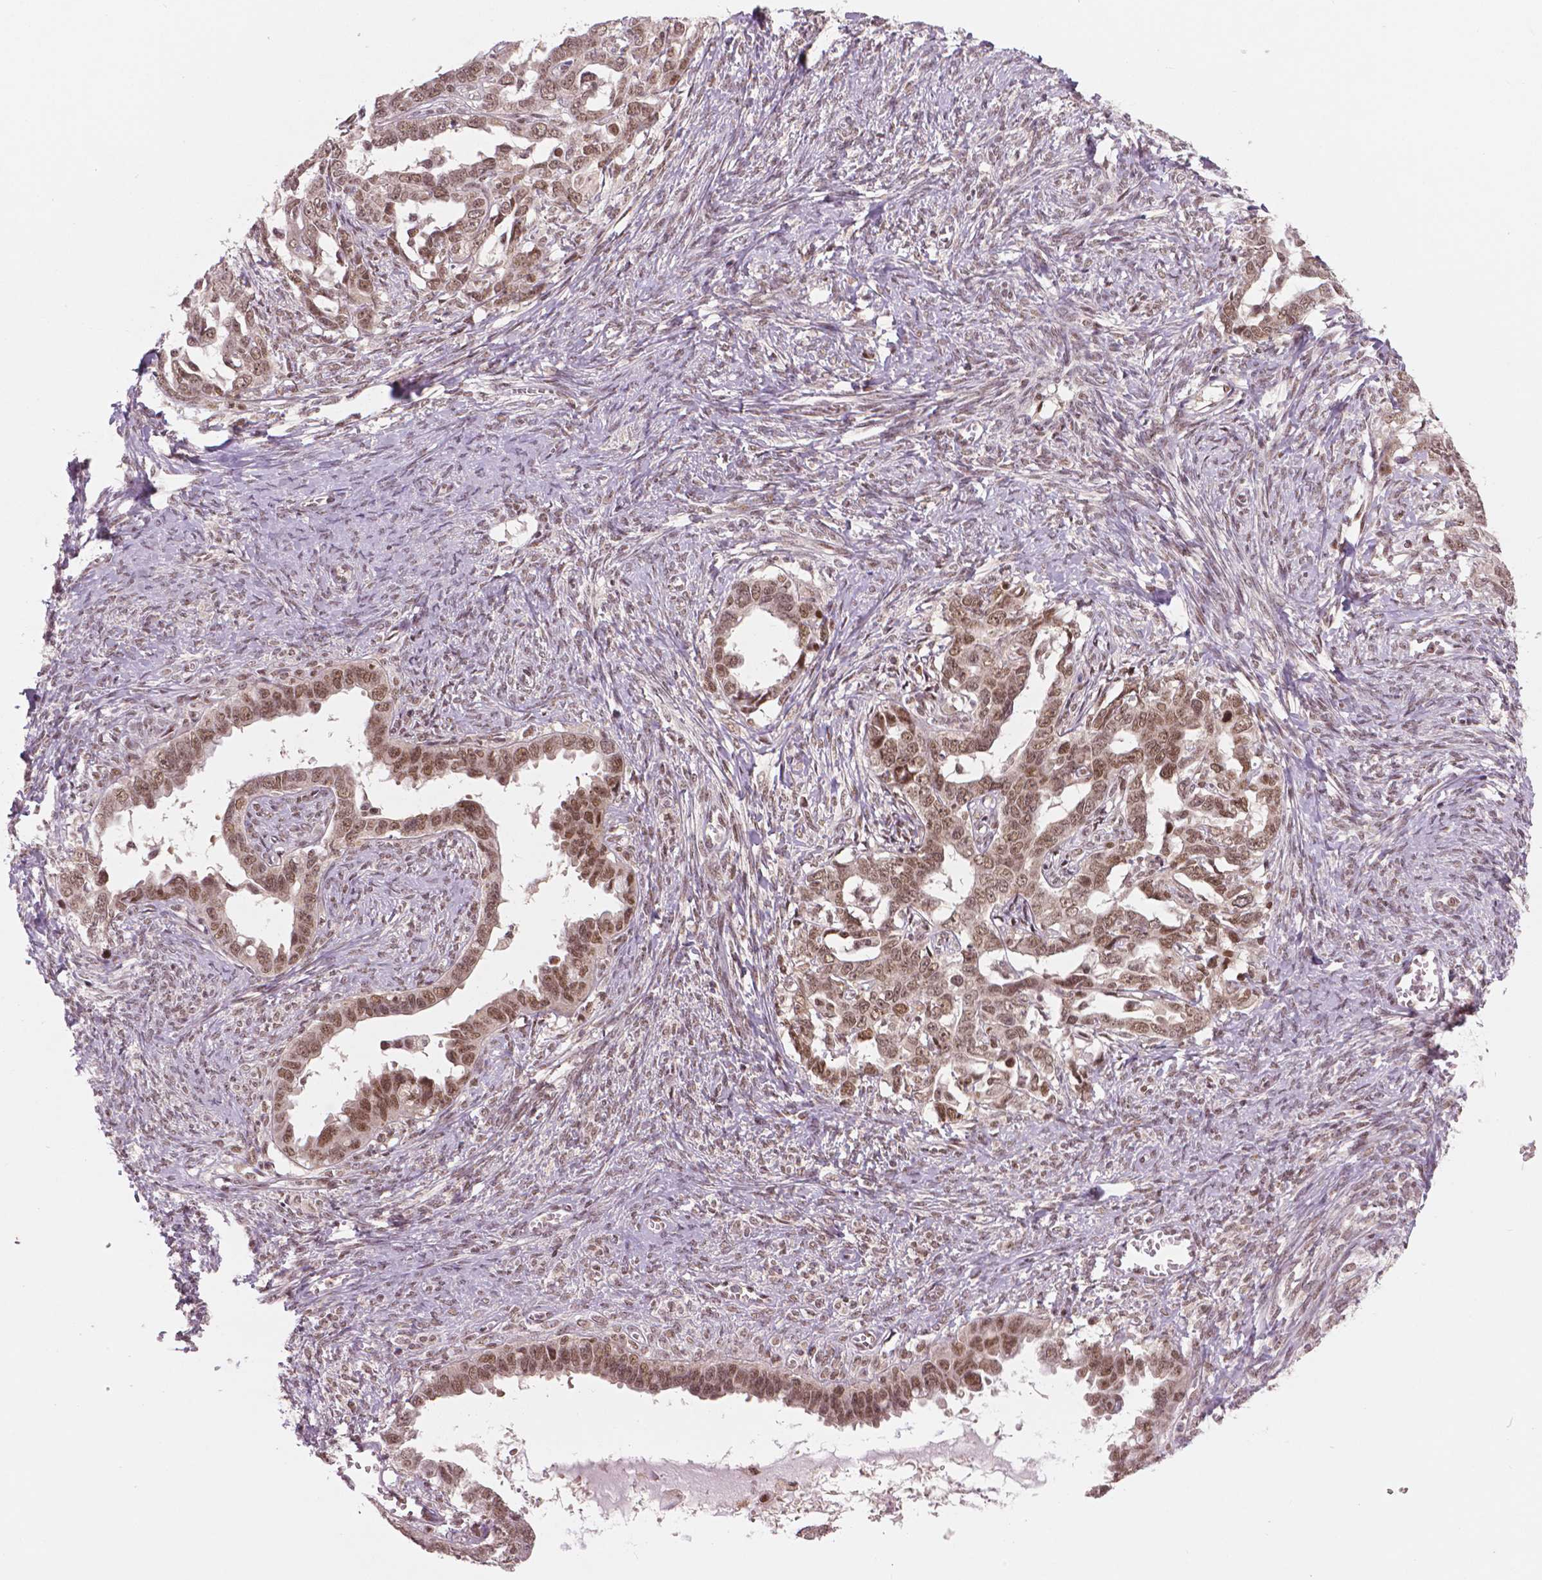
{"staining": {"intensity": "moderate", "quantity": ">75%", "location": "nuclear"}, "tissue": "ovarian cancer", "cell_type": "Tumor cells", "image_type": "cancer", "snomed": [{"axis": "morphology", "description": "Cystadenocarcinoma, serous, NOS"}, {"axis": "topography", "description": "Ovary"}], "caption": "Ovarian cancer (serous cystadenocarcinoma) tissue shows moderate nuclear expression in approximately >75% of tumor cells", "gene": "NSD2", "patient": {"sex": "female", "age": 69}}